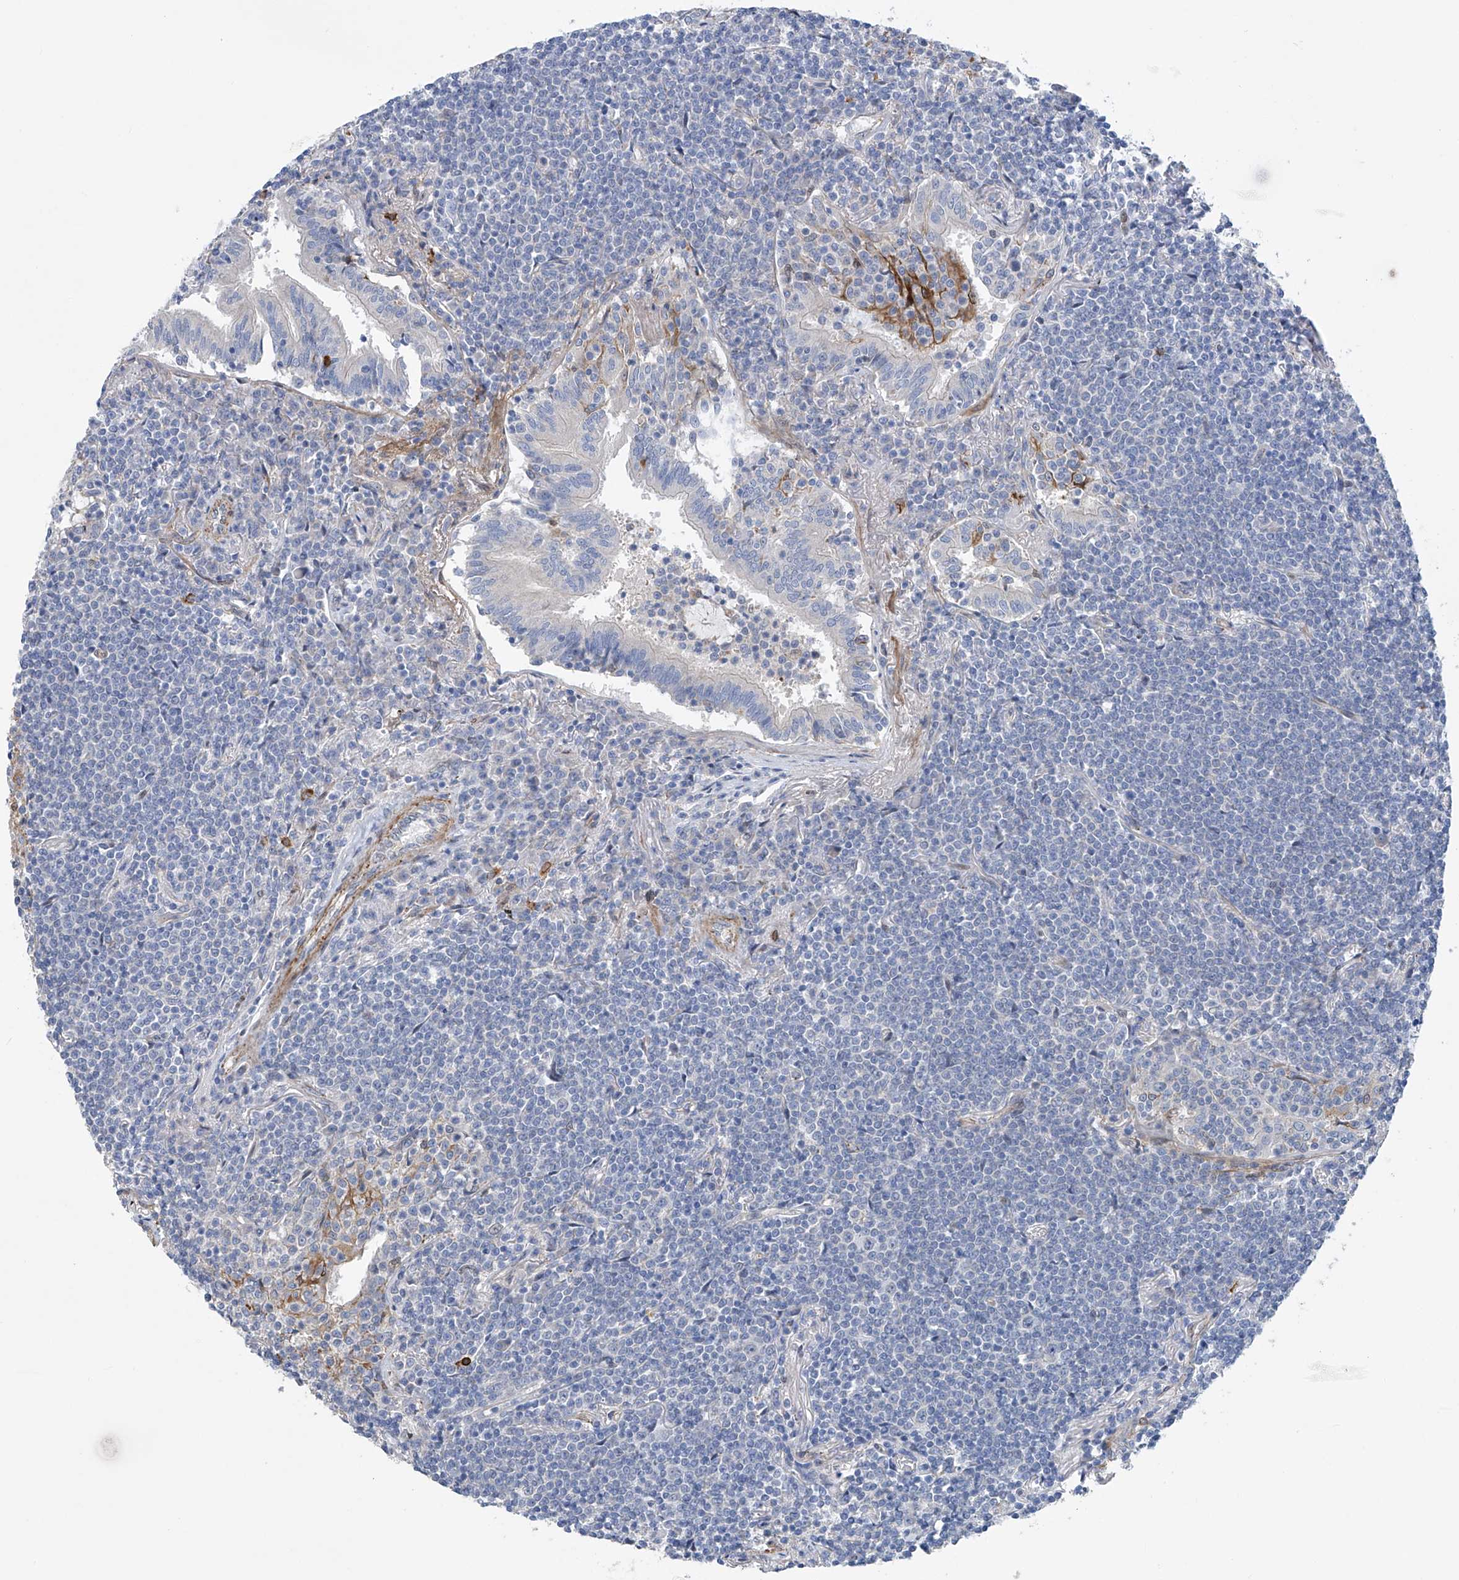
{"staining": {"intensity": "negative", "quantity": "none", "location": "none"}, "tissue": "lymphoma", "cell_type": "Tumor cells", "image_type": "cancer", "snomed": [{"axis": "morphology", "description": "Malignant lymphoma, non-Hodgkin's type, Low grade"}, {"axis": "topography", "description": "Lung"}], "caption": "High magnification brightfield microscopy of lymphoma stained with DAB (3,3'-diaminobenzidine) (brown) and counterstained with hematoxylin (blue): tumor cells show no significant staining.", "gene": "TNN", "patient": {"sex": "female", "age": 71}}